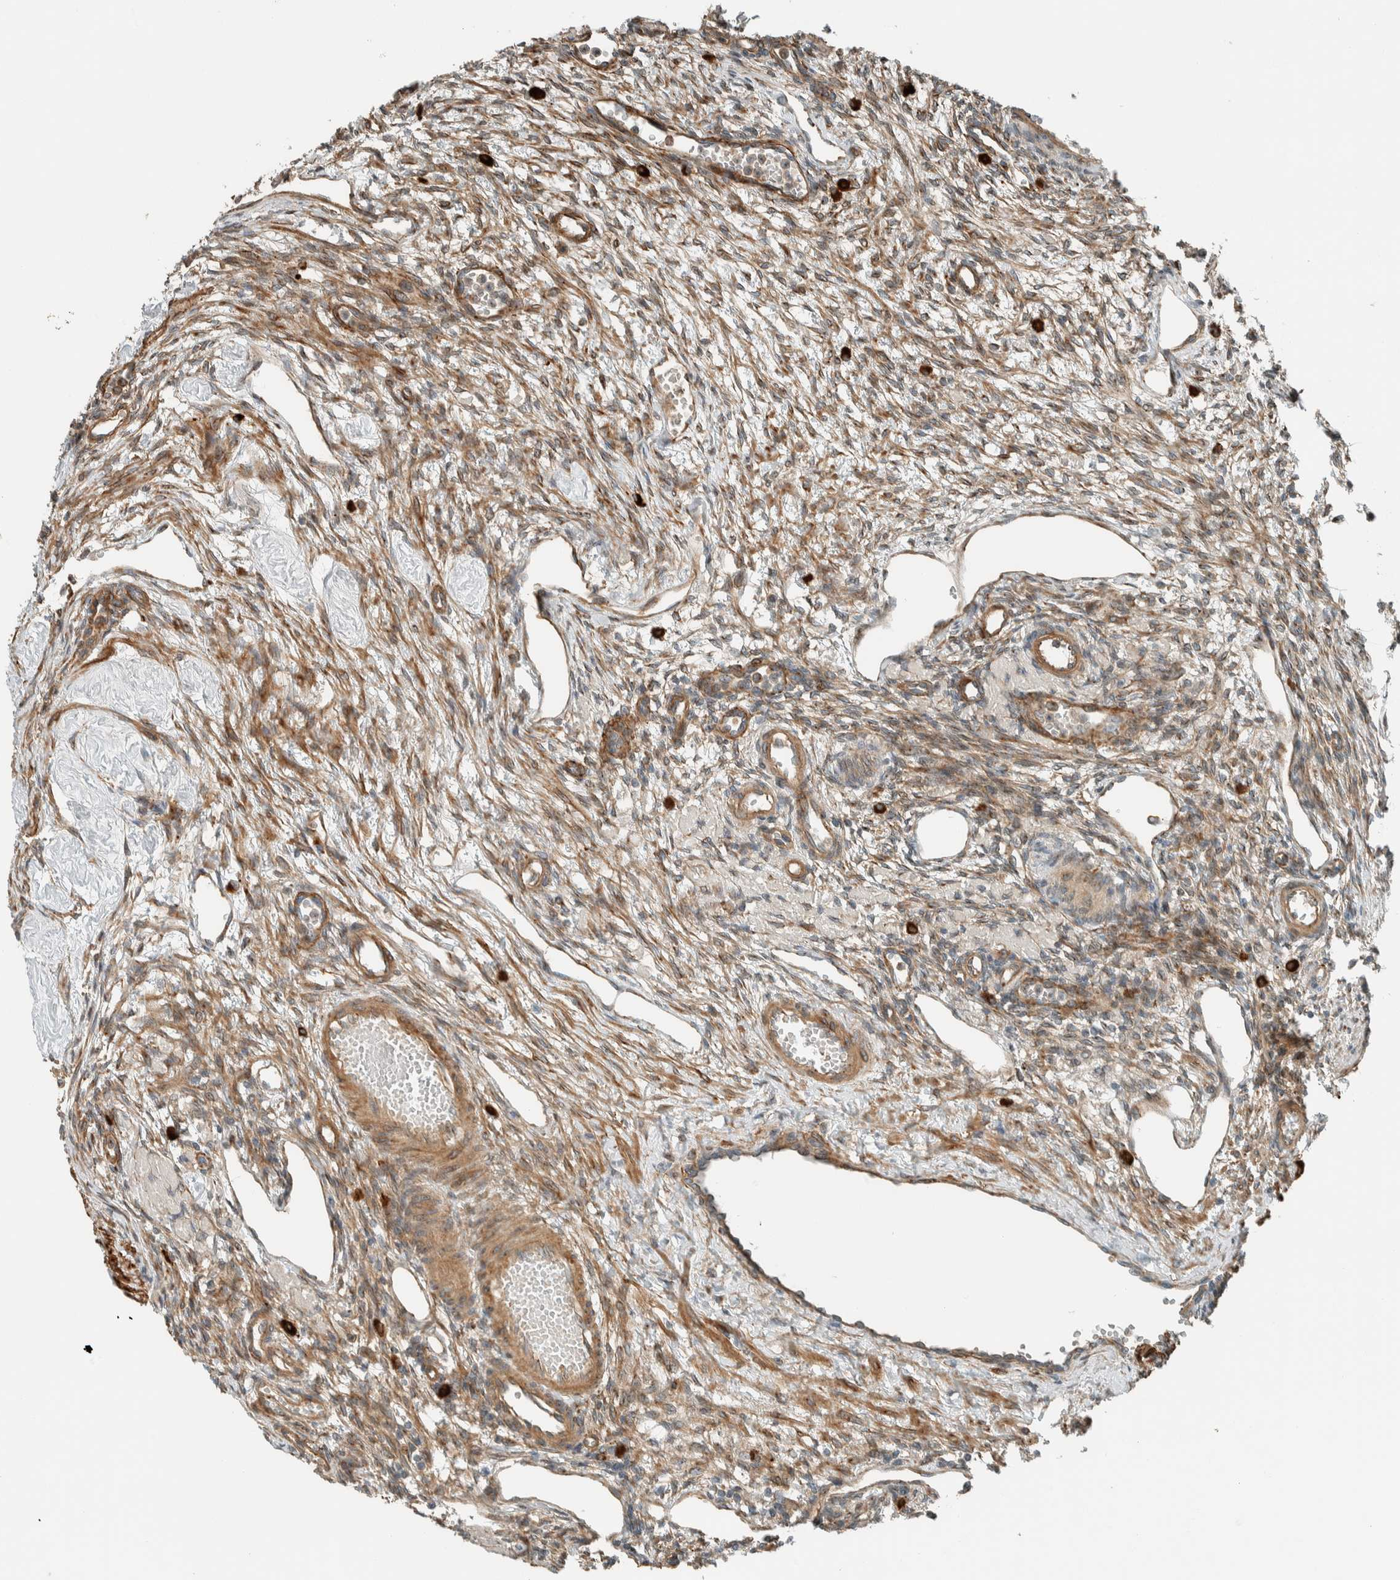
{"staining": {"intensity": "moderate", "quantity": ">75%", "location": "cytoplasmic/membranous"}, "tissue": "ovary", "cell_type": "Ovarian stroma cells", "image_type": "normal", "snomed": [{"axis": "morphology", "description": "Normal tissue, NOS"}, {"axis": "topography", "description": "Ovary"}], "caption": "Ovary stained with IHC reveals moderate cytoplasmic/membranous positivity in approximately >75% of ovarian stroma cells.", "gene": "EXOC7", "patient": {"sex": "female", "age": 33}}